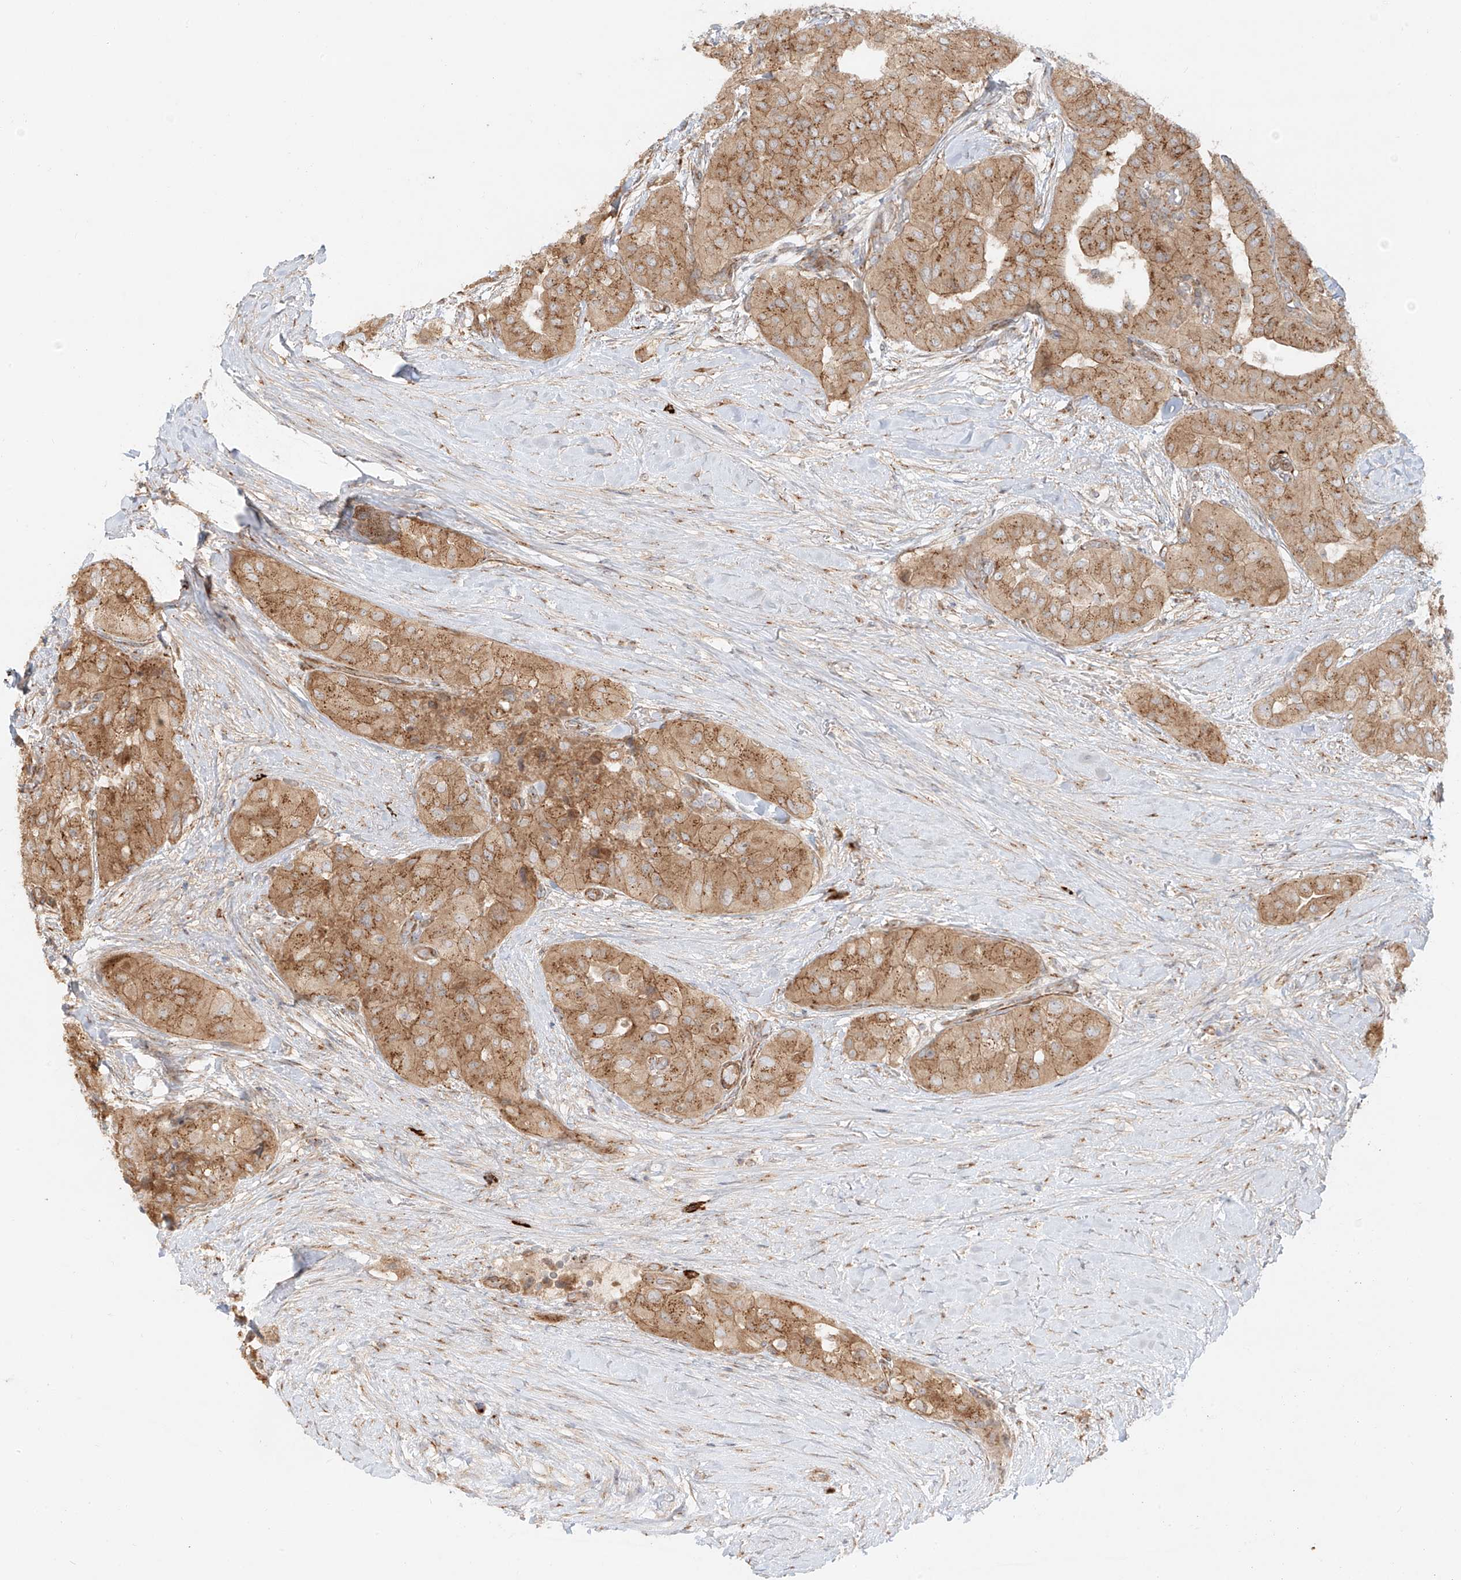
{"staining": {"intensity": "moderate", "quantity": ">75%", "location": "cytoplasmic/membranous"}, "tissue": "thyroid cancer", "cell_type": "Tumor cells", "image_type": "cancer", "snomed": [{"axis": "morphology", "description": "Papillary adenocarcinoma, NOS"}, {"axis": "topography", "description": "Thyroid gland"}], "caption": "Thyroid cancer tissue displays moderate cytoplasmic/membranous positivity in about >75% of tumor cells", "gene": "ZNF287", "patient": {"sex": "female", "age": 59}}